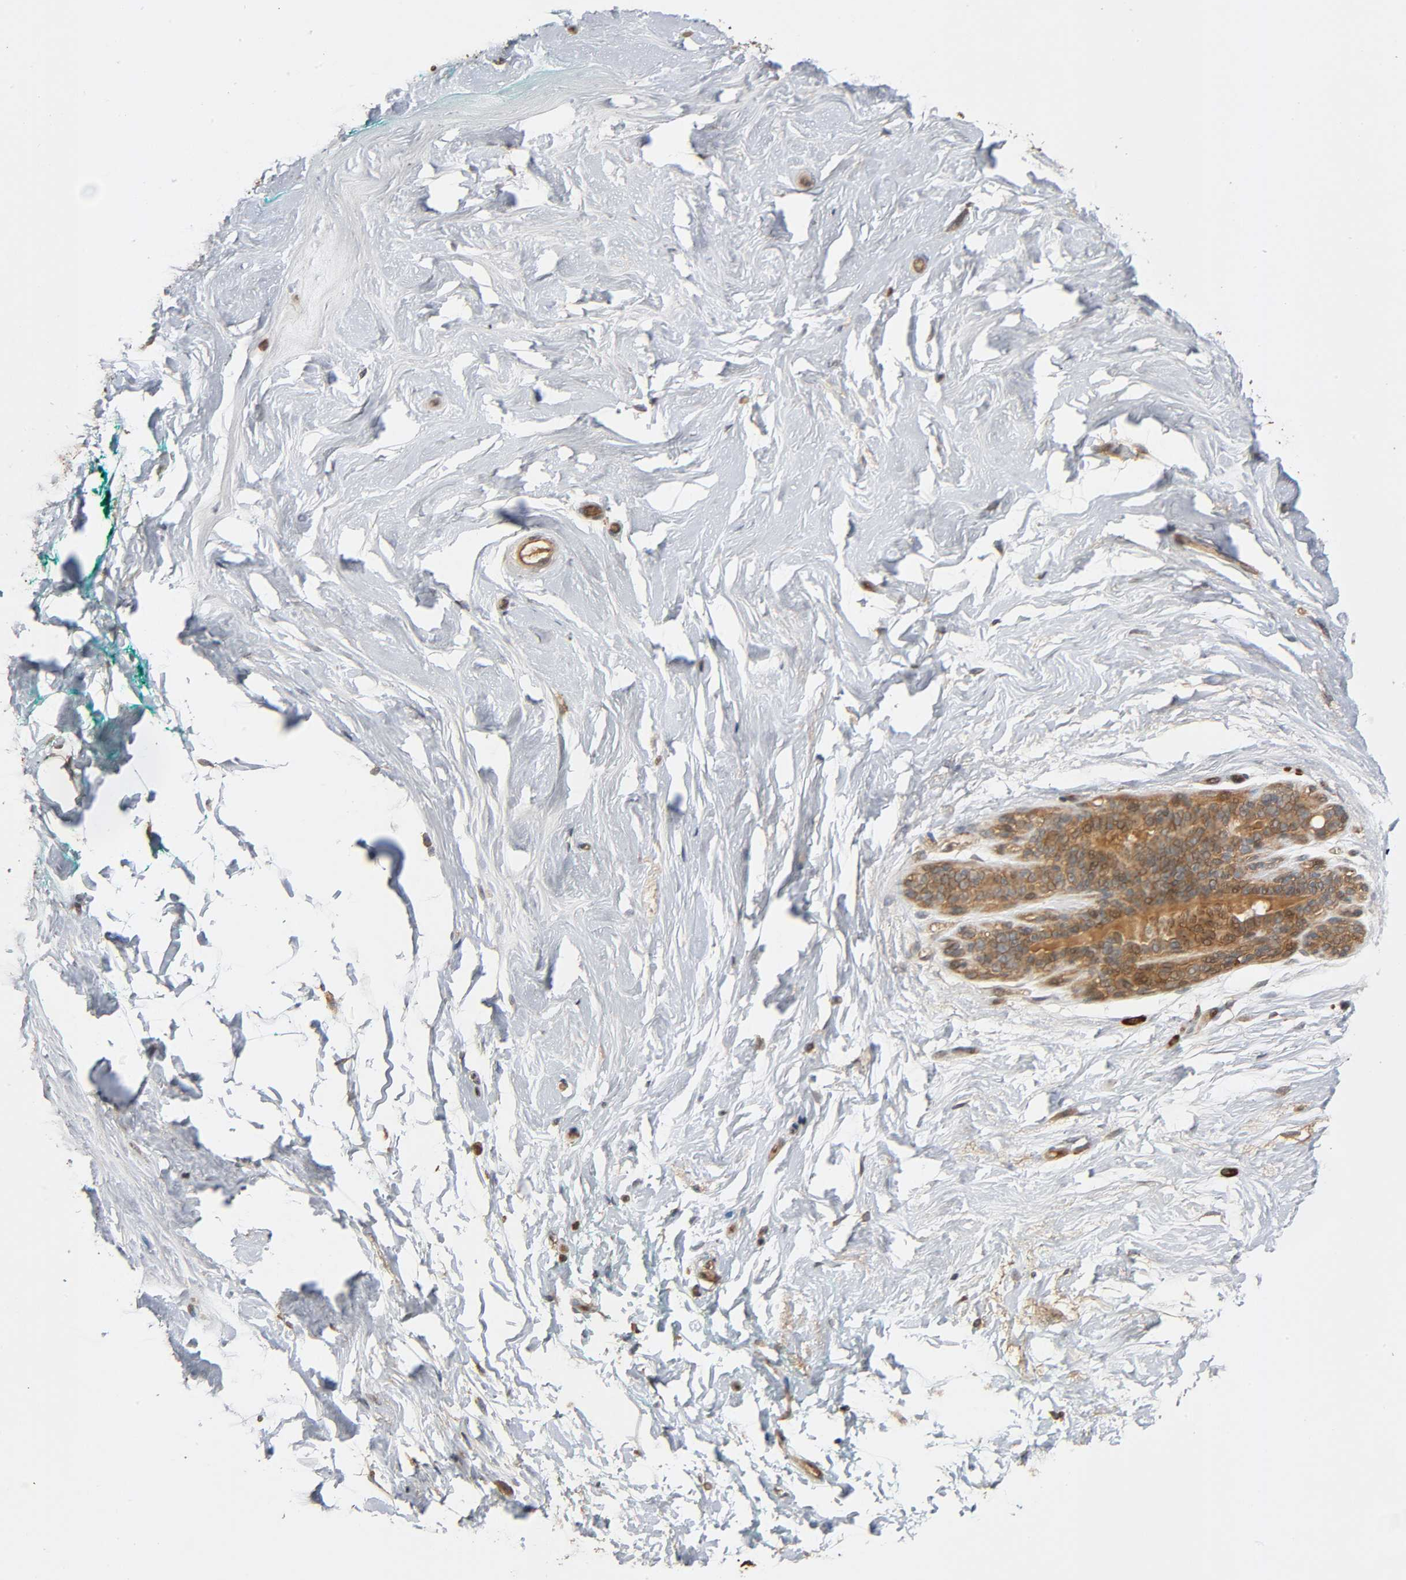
{"staining": {"intensity": "moderate", "quantity": ">75%", "location": "cytoplasmic/membranous"}, "tissue": "breast", "cell_type": "Adipocytes", "image_type": "normal", "snomed": [{"axis": "morphology", "description": "Normal tissue, NOS"}, {"axis": "topography", "description": "Breast"}], "caption": "An image showing moderate cytoplasmic/membranous positivity in approximately >75% of adipocytes in normal breast, as visualized by brown immunohistochemical staining.", "gene": "MAP3K8", "patient": {"sex": "female", "age": 52}}